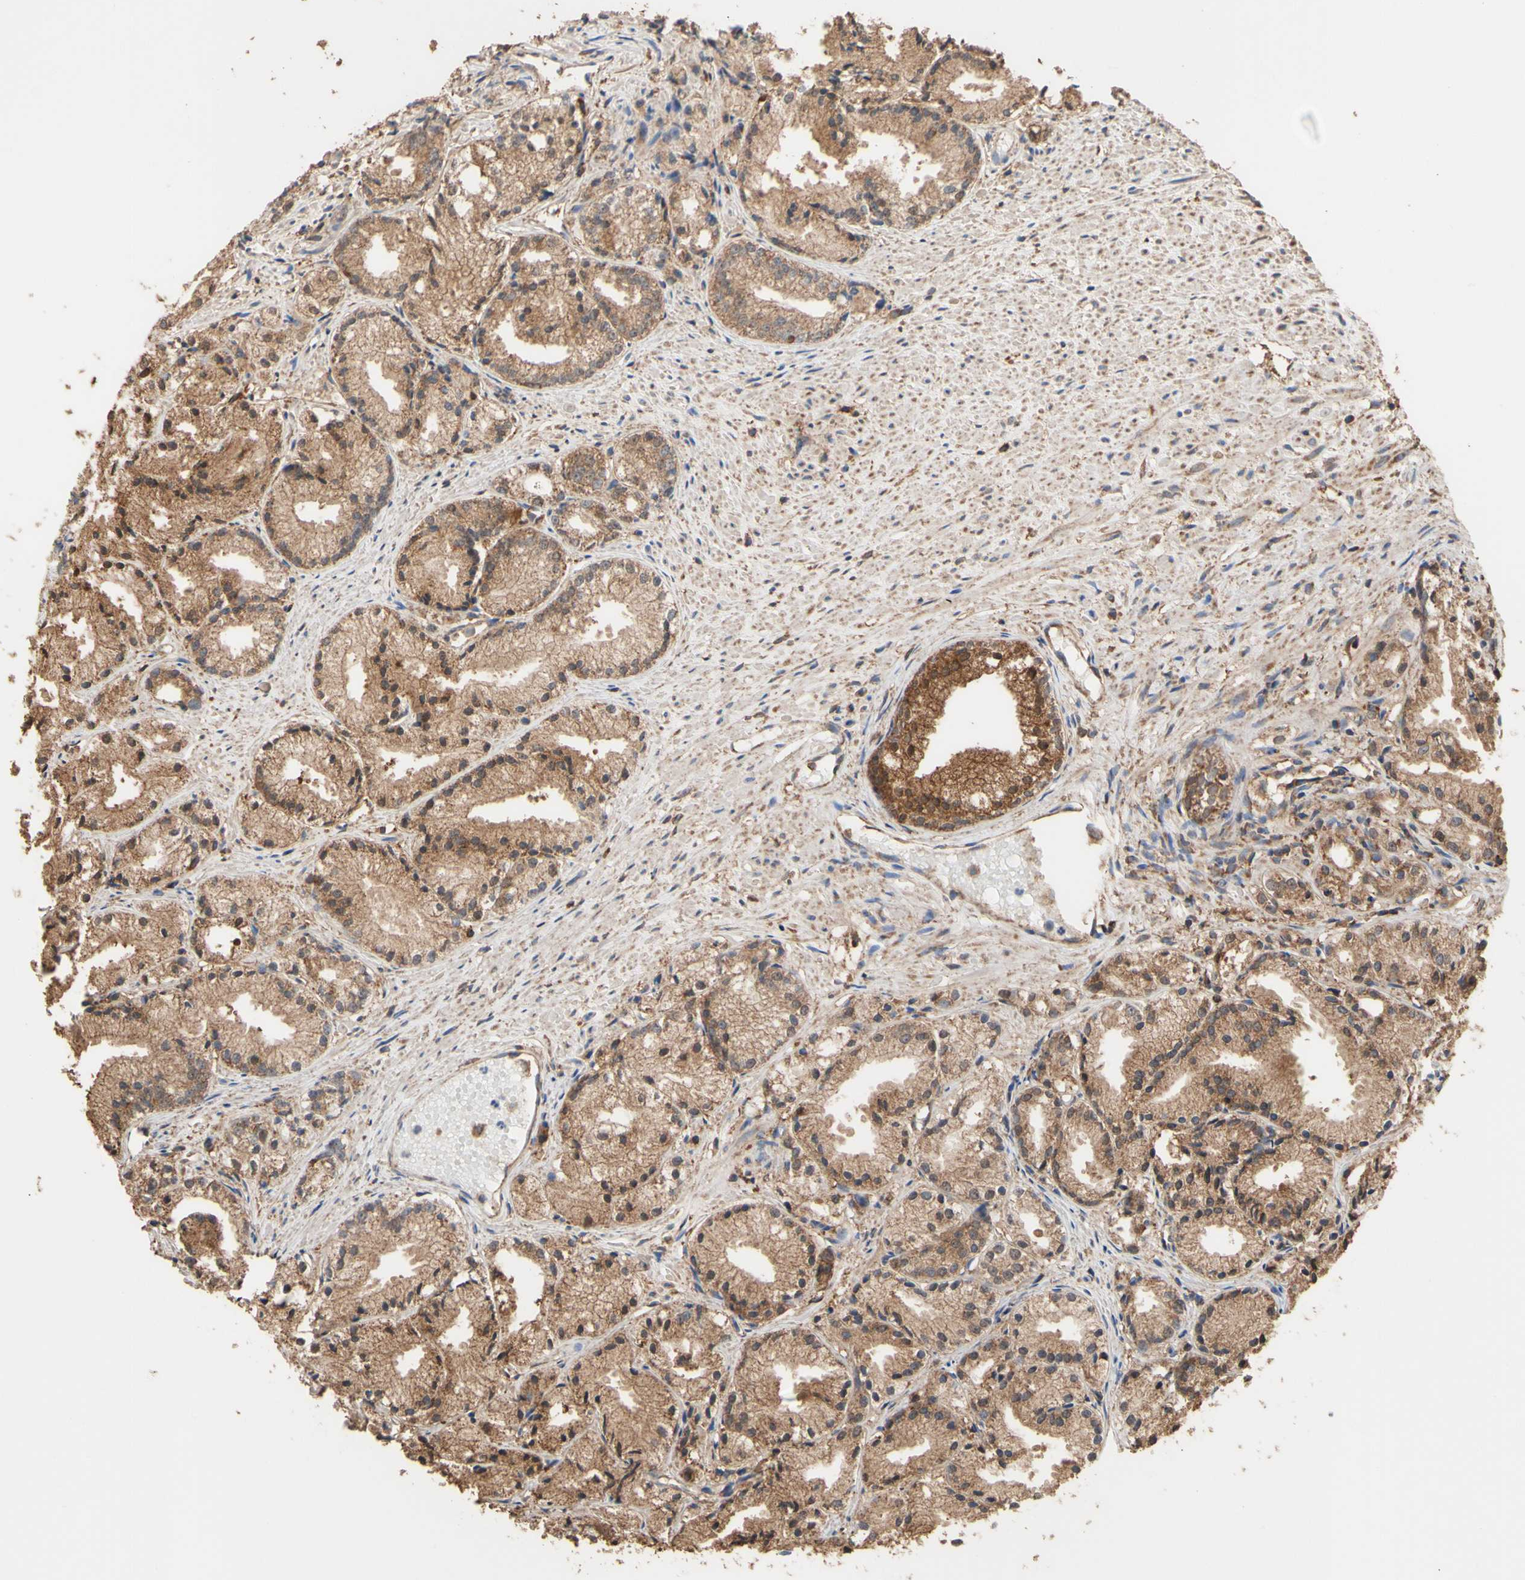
{"staining": {"intensity": "moderate", "quantity": ">75%", "location": "cytoplasmic/membranous"}, "tissue": "prostate cancer", "cell_type": "Tumor cells", "image_type": "cancer", "snomed": [{"axis": "morphology", "description": "Adenocarcinoma, Low grade"}, {"axis": "topography", "description": "Prostate"}], "caption": "Immunohistochemical staining of prostate cancer reveals medium levels of moderate cytoplasmic/membranous protein staining in about >75% of tumor cells.", "gene": "ALDH9A1", "patient": {"sex": "male", "age": 72}}